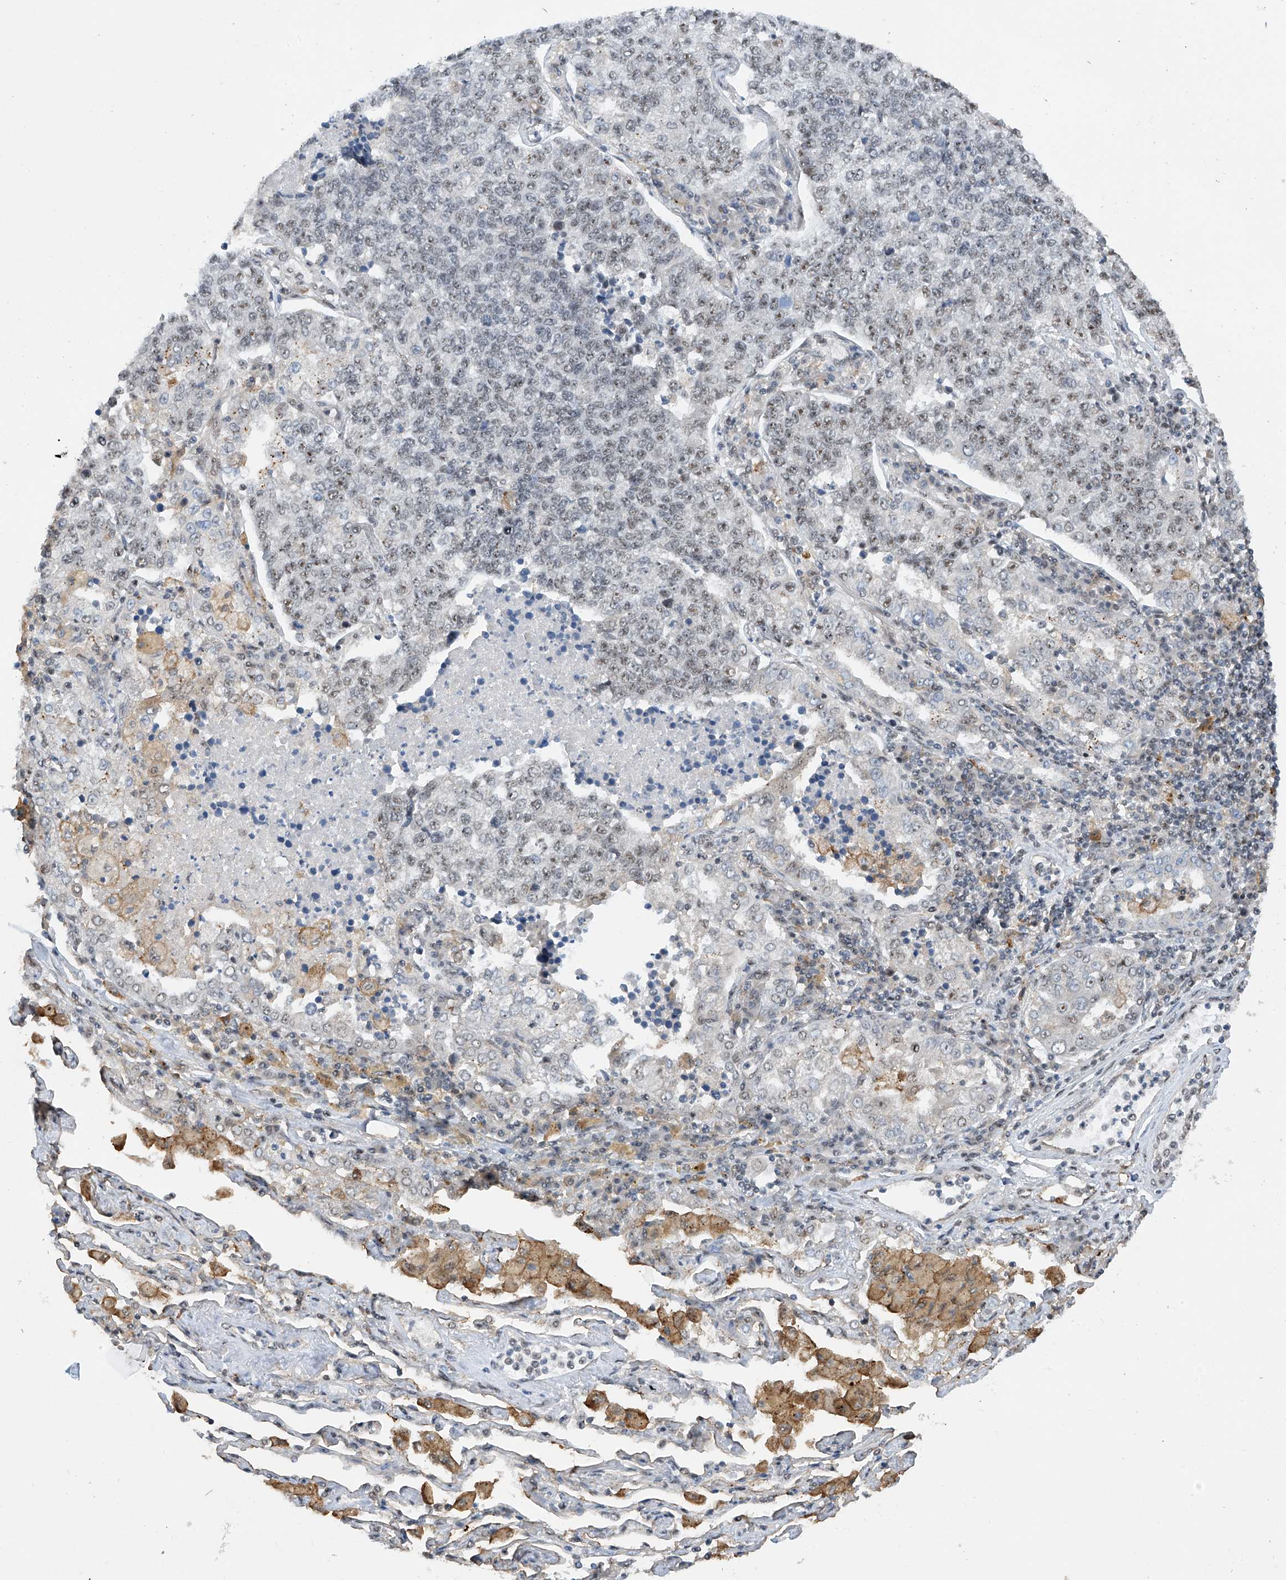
{"staining": {"intensity": "weak", "quantity": "<25%", "location": "nuclear"}, "tissue": "lung cancer", "cell_type": "Tumor cells", "image_type": "cancer", "snomed": [{"axis": "morphology", "description": "Adenocarcinoma, NOS"}, {"axis": "topography", "description": "Lung"}], "caption": "Lung adenocarcinoma was stained to show a protein in brown. There is no significant expression in tumor cells.", "gene": "C1orf131", "patient": {"sex": "male", "age": 49}}